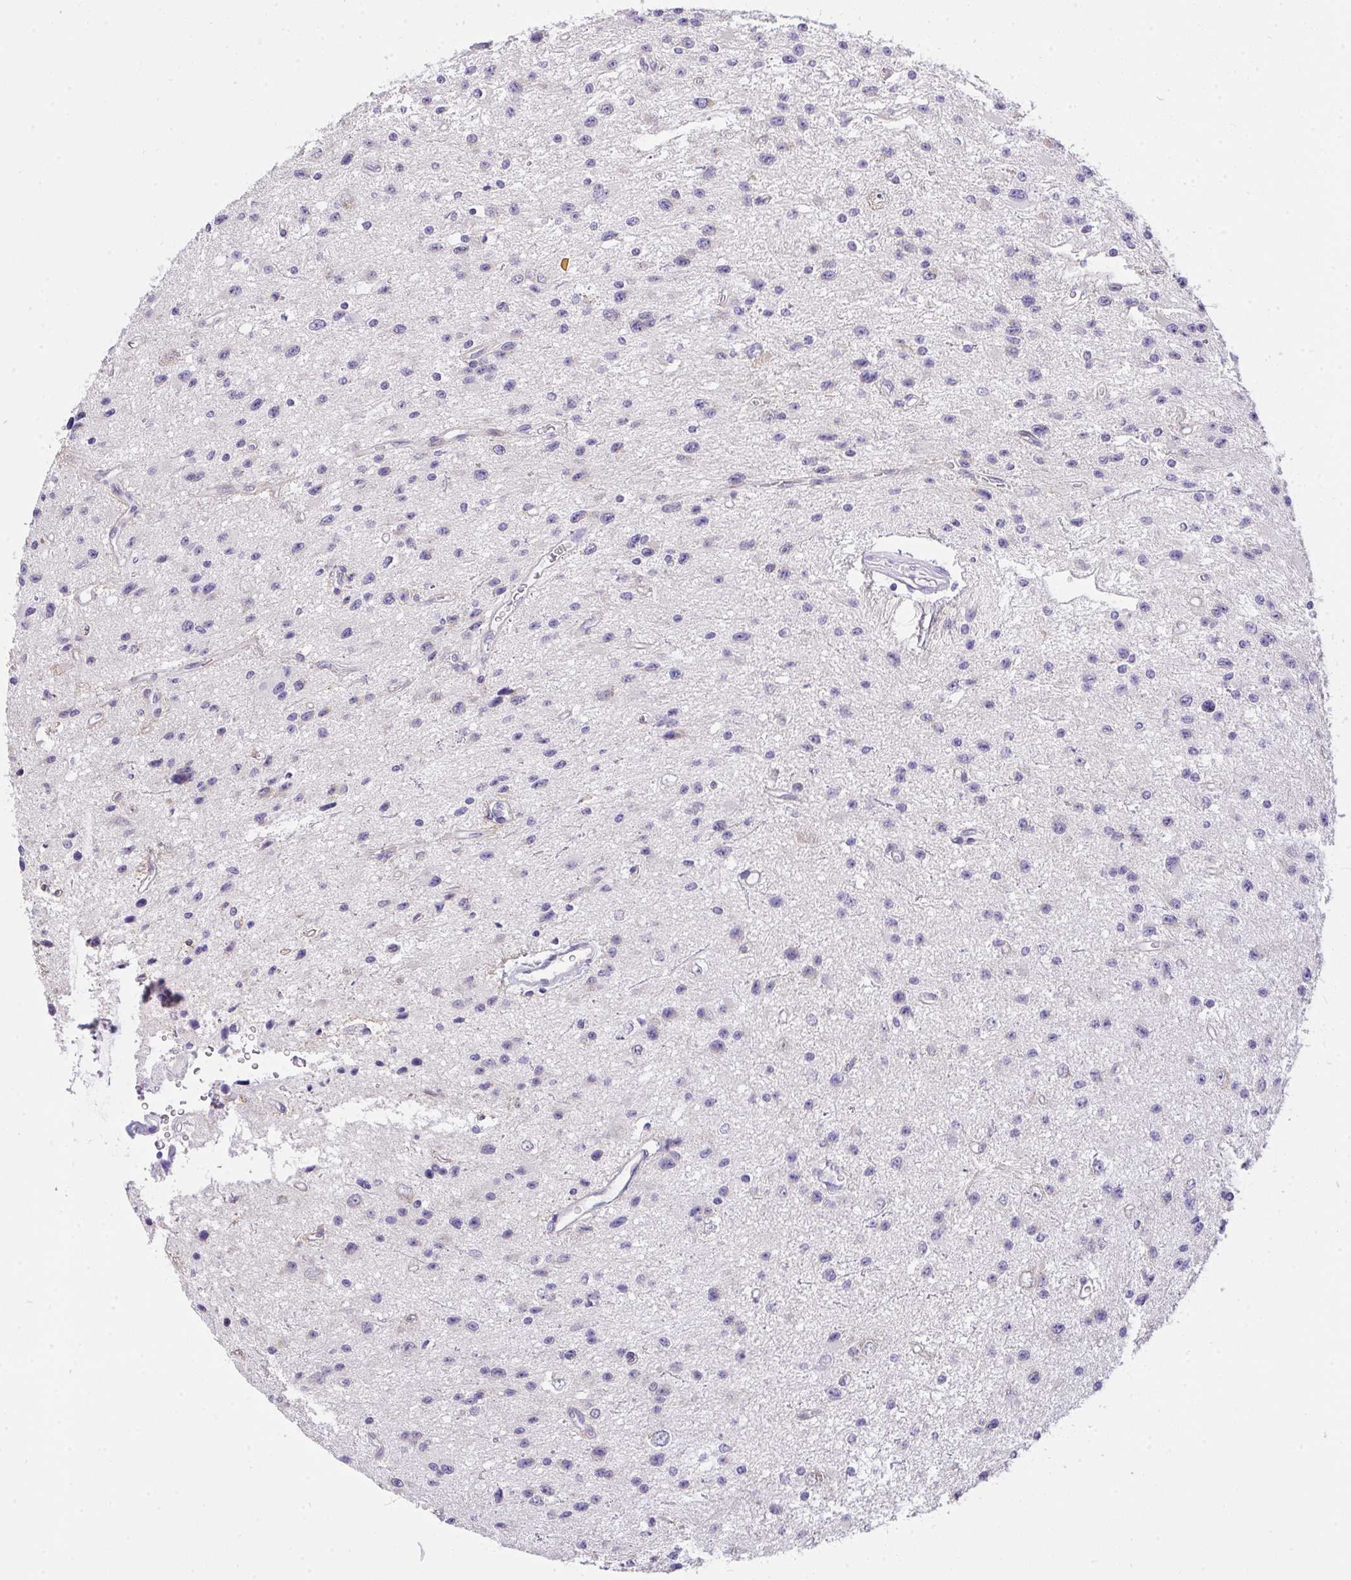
{"staining": {"intensity": "negative", "quantity": "none", "location": "none"}, "tissue": "glioma", "cell_type": "Tumor cells", "image_type": "cancer", "snomed": [{"axis": "morphology", "description": "Glioma, malignant, Low grade"}, {"axis": "topography", "description": "Brain"}], "caption": "IHC histopathology image of neoplastic tissue: glioma stained with DAB (3,3'-diaminobenzidine) displays no significant protein staining in tumor cells.", "gene": "VGLL3", "patient": {"sex": "male", "age": 43}}